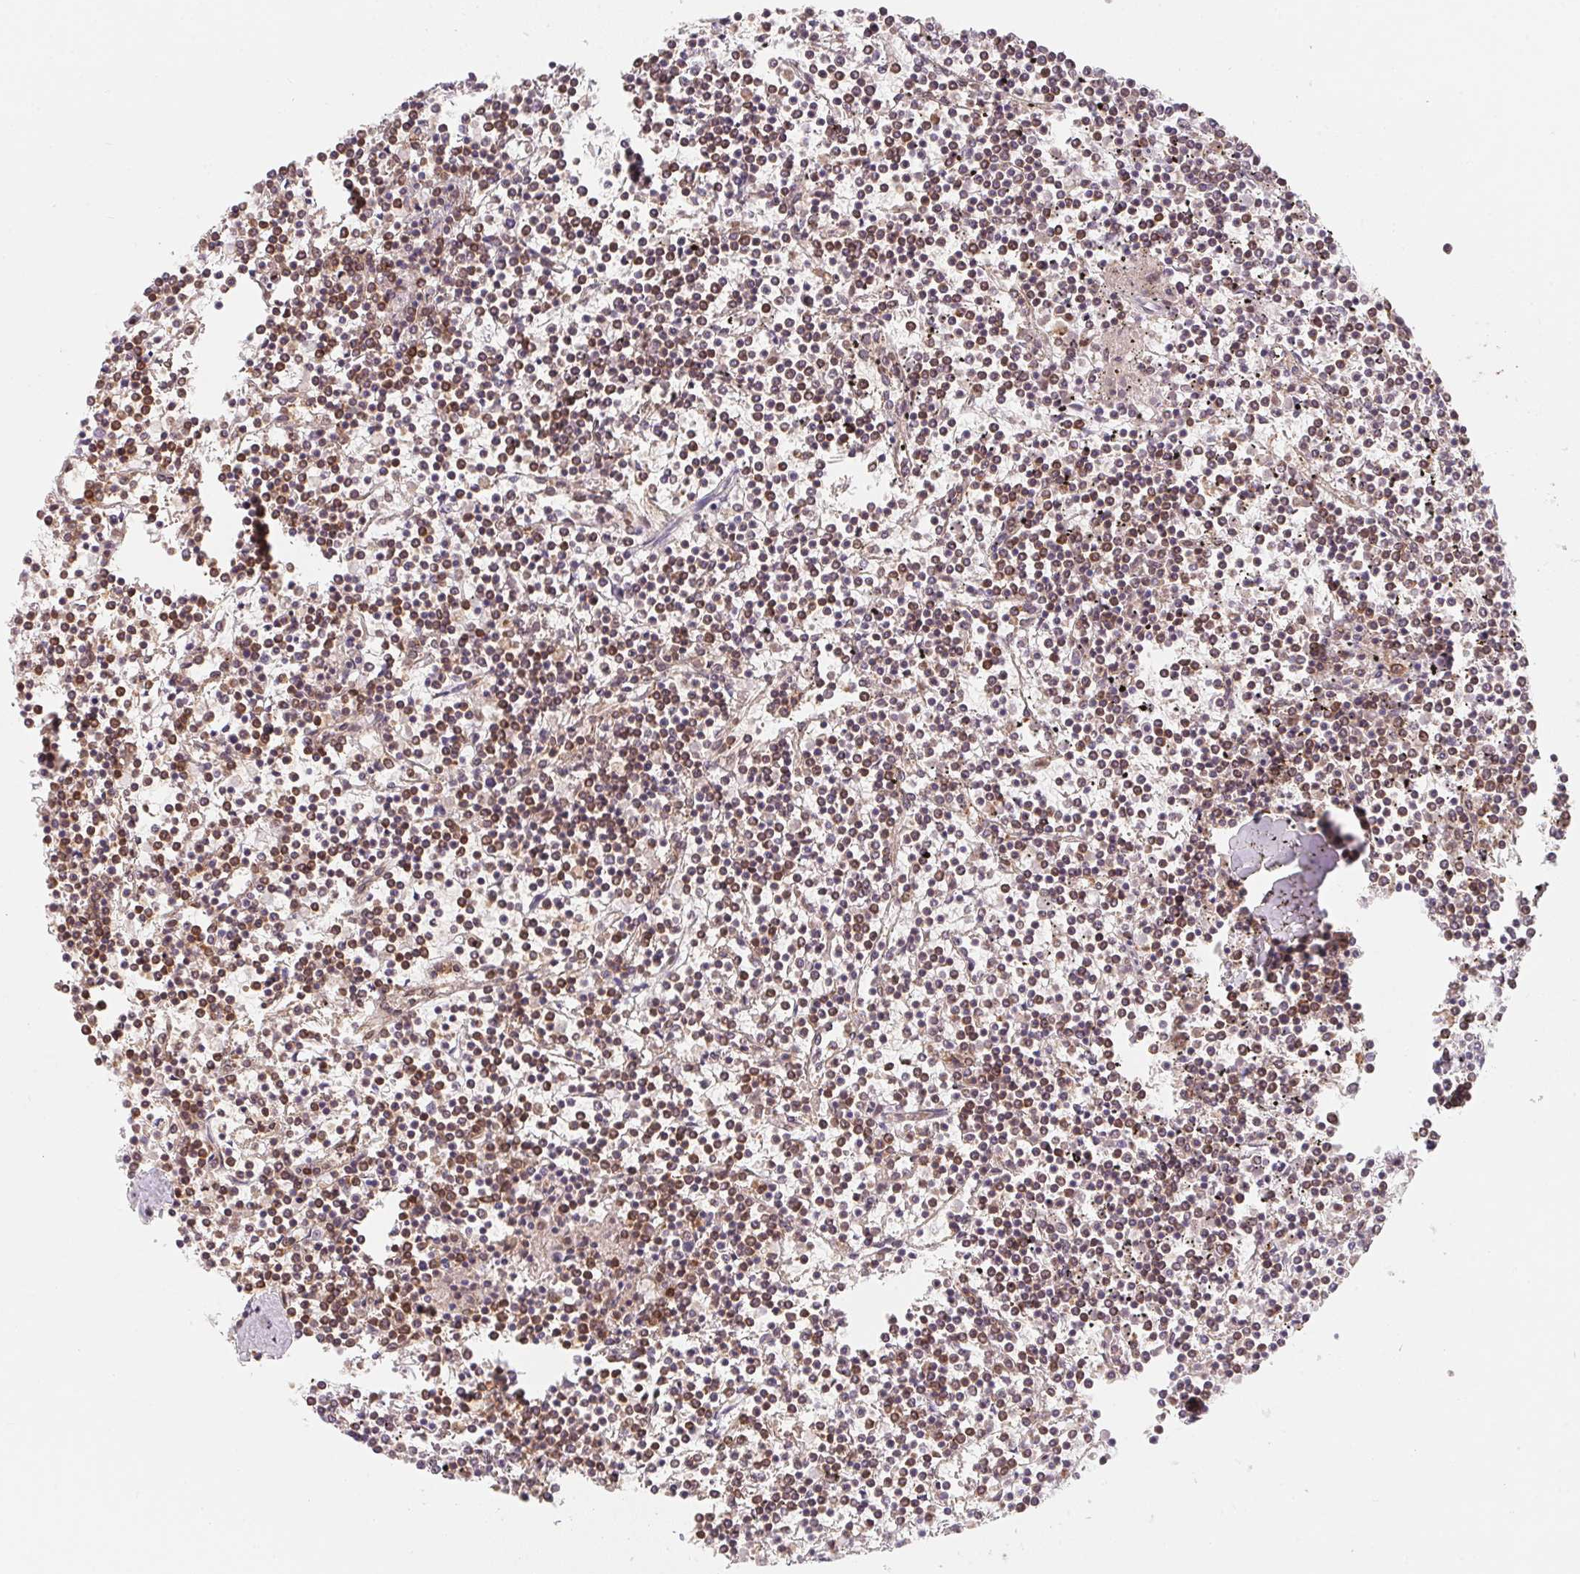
{"staining": {"intensity": "moderate", "quantity": "25%-75%", "location": "cytoplasmic/membranous"}, "tissue": "lymphoma", "cell_type": "Tumor cells", "image_type": "cancer", "snomed": [{"axis": "morphology", "description": "Malignant lymphoma, non-Hodgkin's type, Low grade"}, {"axis": "topography", "description": "Spleen"}], "caption": "Malignant lymphoma, non-Hodgkin's type (low-grade) stained with immunohistochemistry demonstrates moderate cytoplasmic/membranous expression in about 25%-75% of tumor cells.", "gene": "ANKRD13A", "patient": {"sex": "female", "age": 19}}